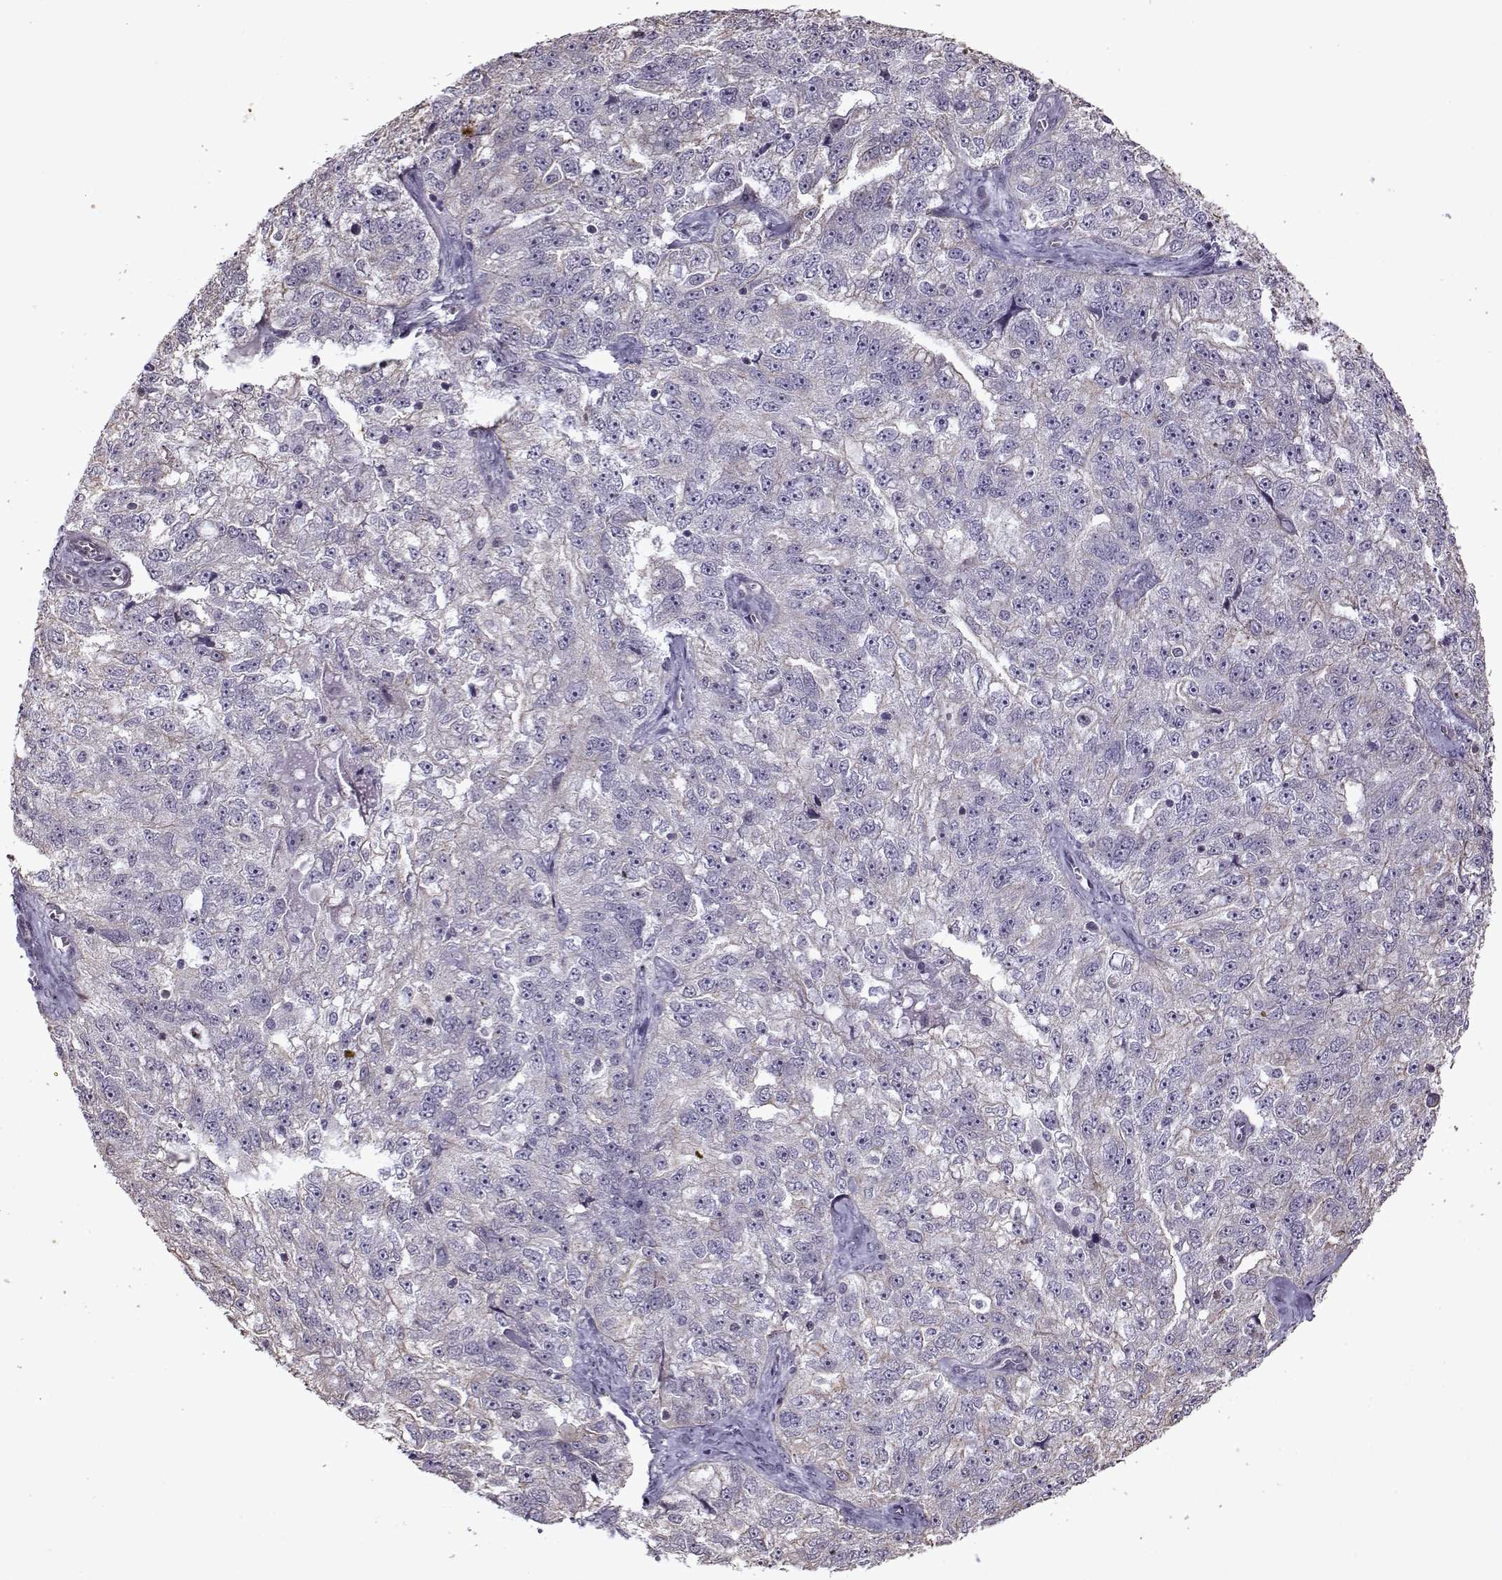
{"staining": {"intensity": "negative", "quantity": "none", "location": "none"}, "tissue": "ovarian cancer", "cell_type": "Tumor cells", "image_type": "cancer", "snomed": [{"axis": "morphology", "description": "Cystadenocarcinoma, serous, NOS"}, {"axis": "topography", "description": "Ovary"}], "caption": "The immunohistochemistry photomicrograph has no significant expression in tumor cells of ovarian serous cystadenocarcinoma tissue. Nuclei are stained in blue.", "gene": "KRT9", "patient": {"sex": "female", "age": 51}}